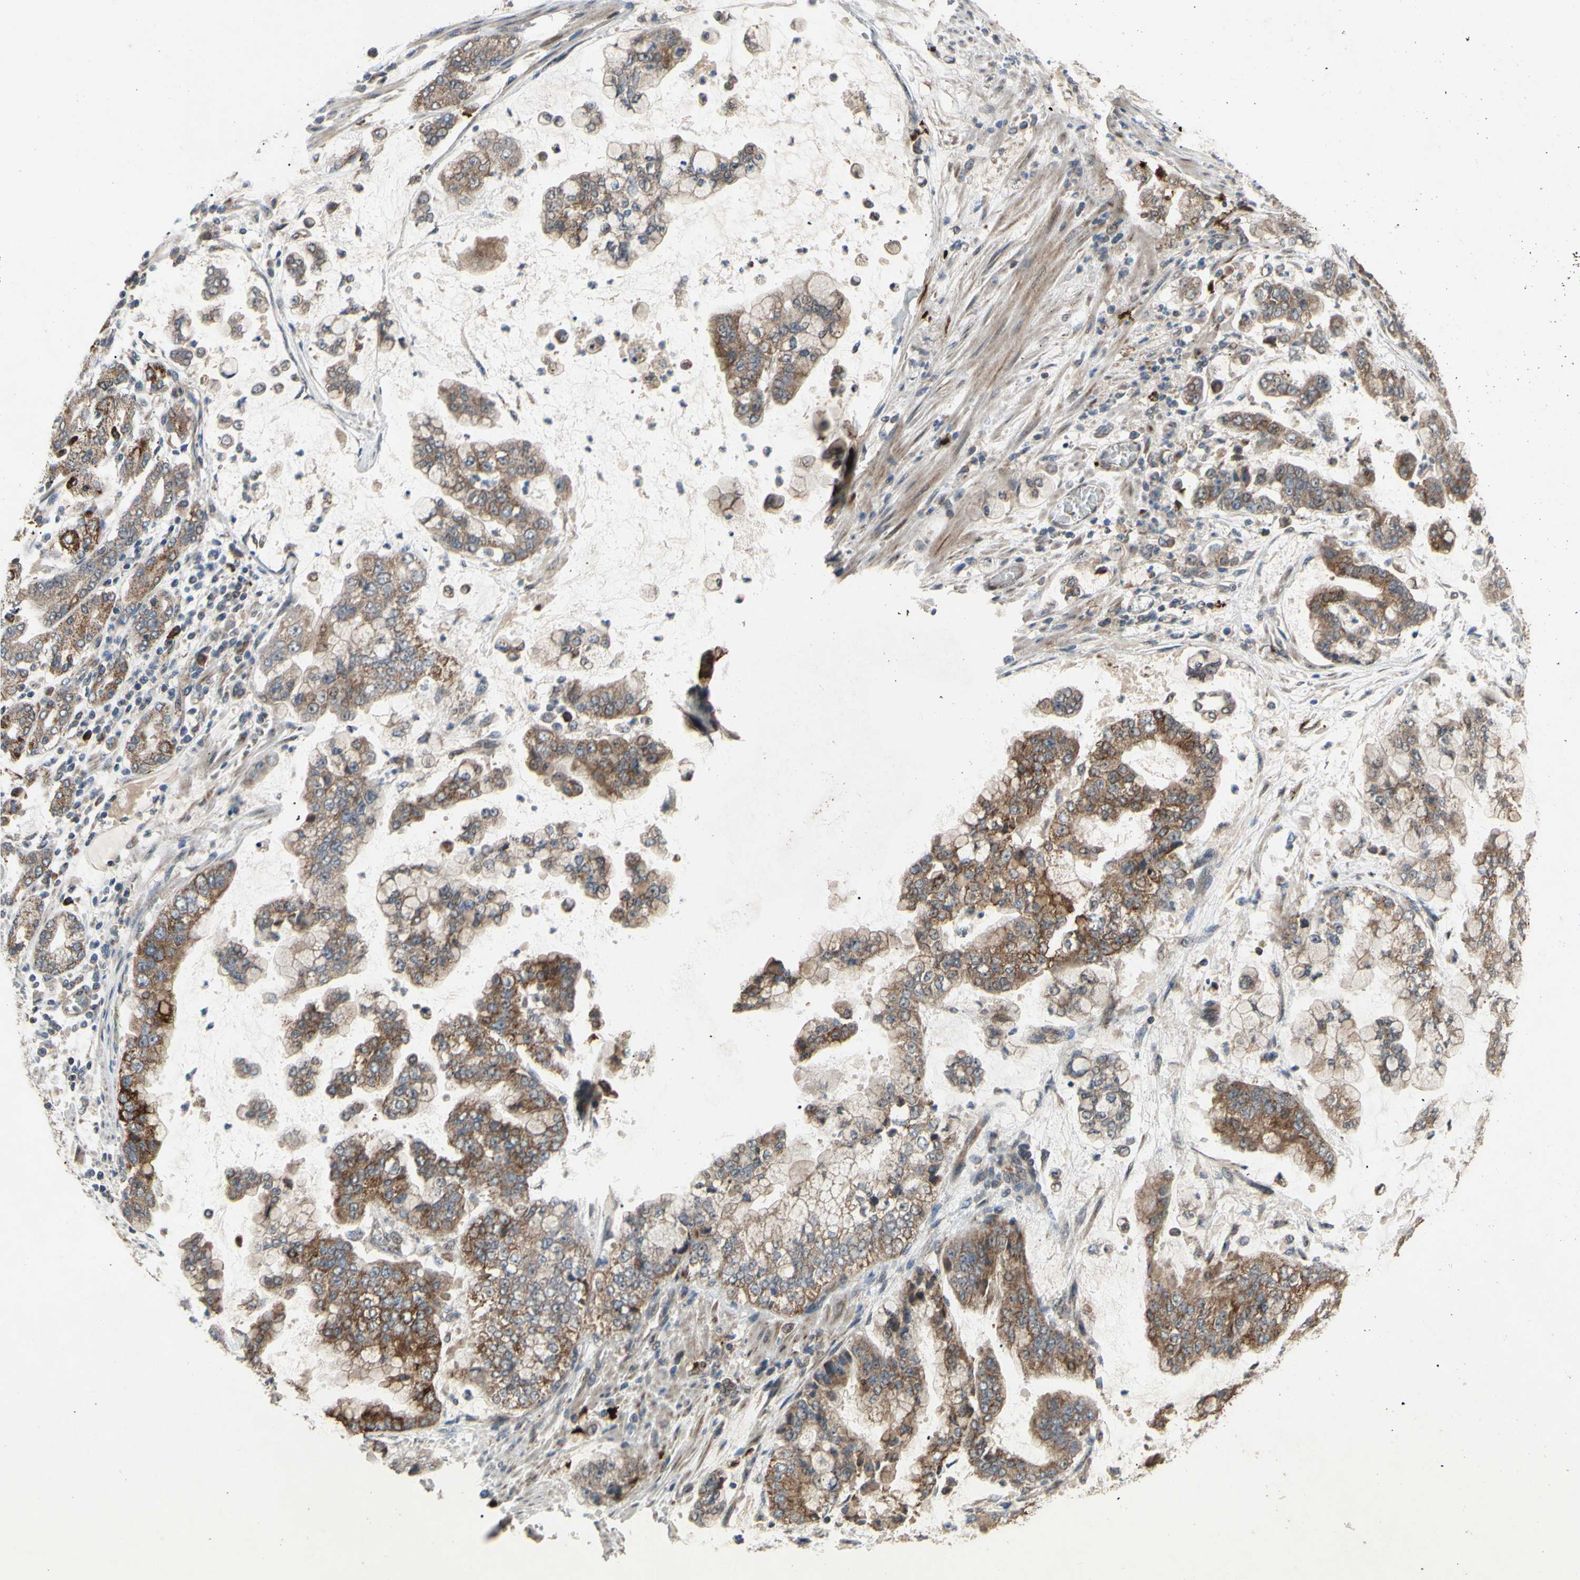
{"staining": {"intensity": "moderate", "quantity": ">75%", "location": "cytoplasmic/membranous"}, "tissue": "stomach cancer", "cell_type": "Tumor cells", "image_type": "cancer", "snomed": [{"axis": "morphology", "description": "Normal tissue, NOS"}, {"axis": "morphology", "description": "Adenocarcinoma, NOS"}, {"axis": "topography", "description": "Stomach, upper"}, {"axis": "topography", "description": "Stomach"}], "caption": "Human stomach cancer (adenocarcinoma) stained with a brown dye displays moderate cytoplasmic/membranous positive staining in approximately >75% of tumor cells.", "gene": "CD164", "patient": {"sex": "male", "age": 76}}